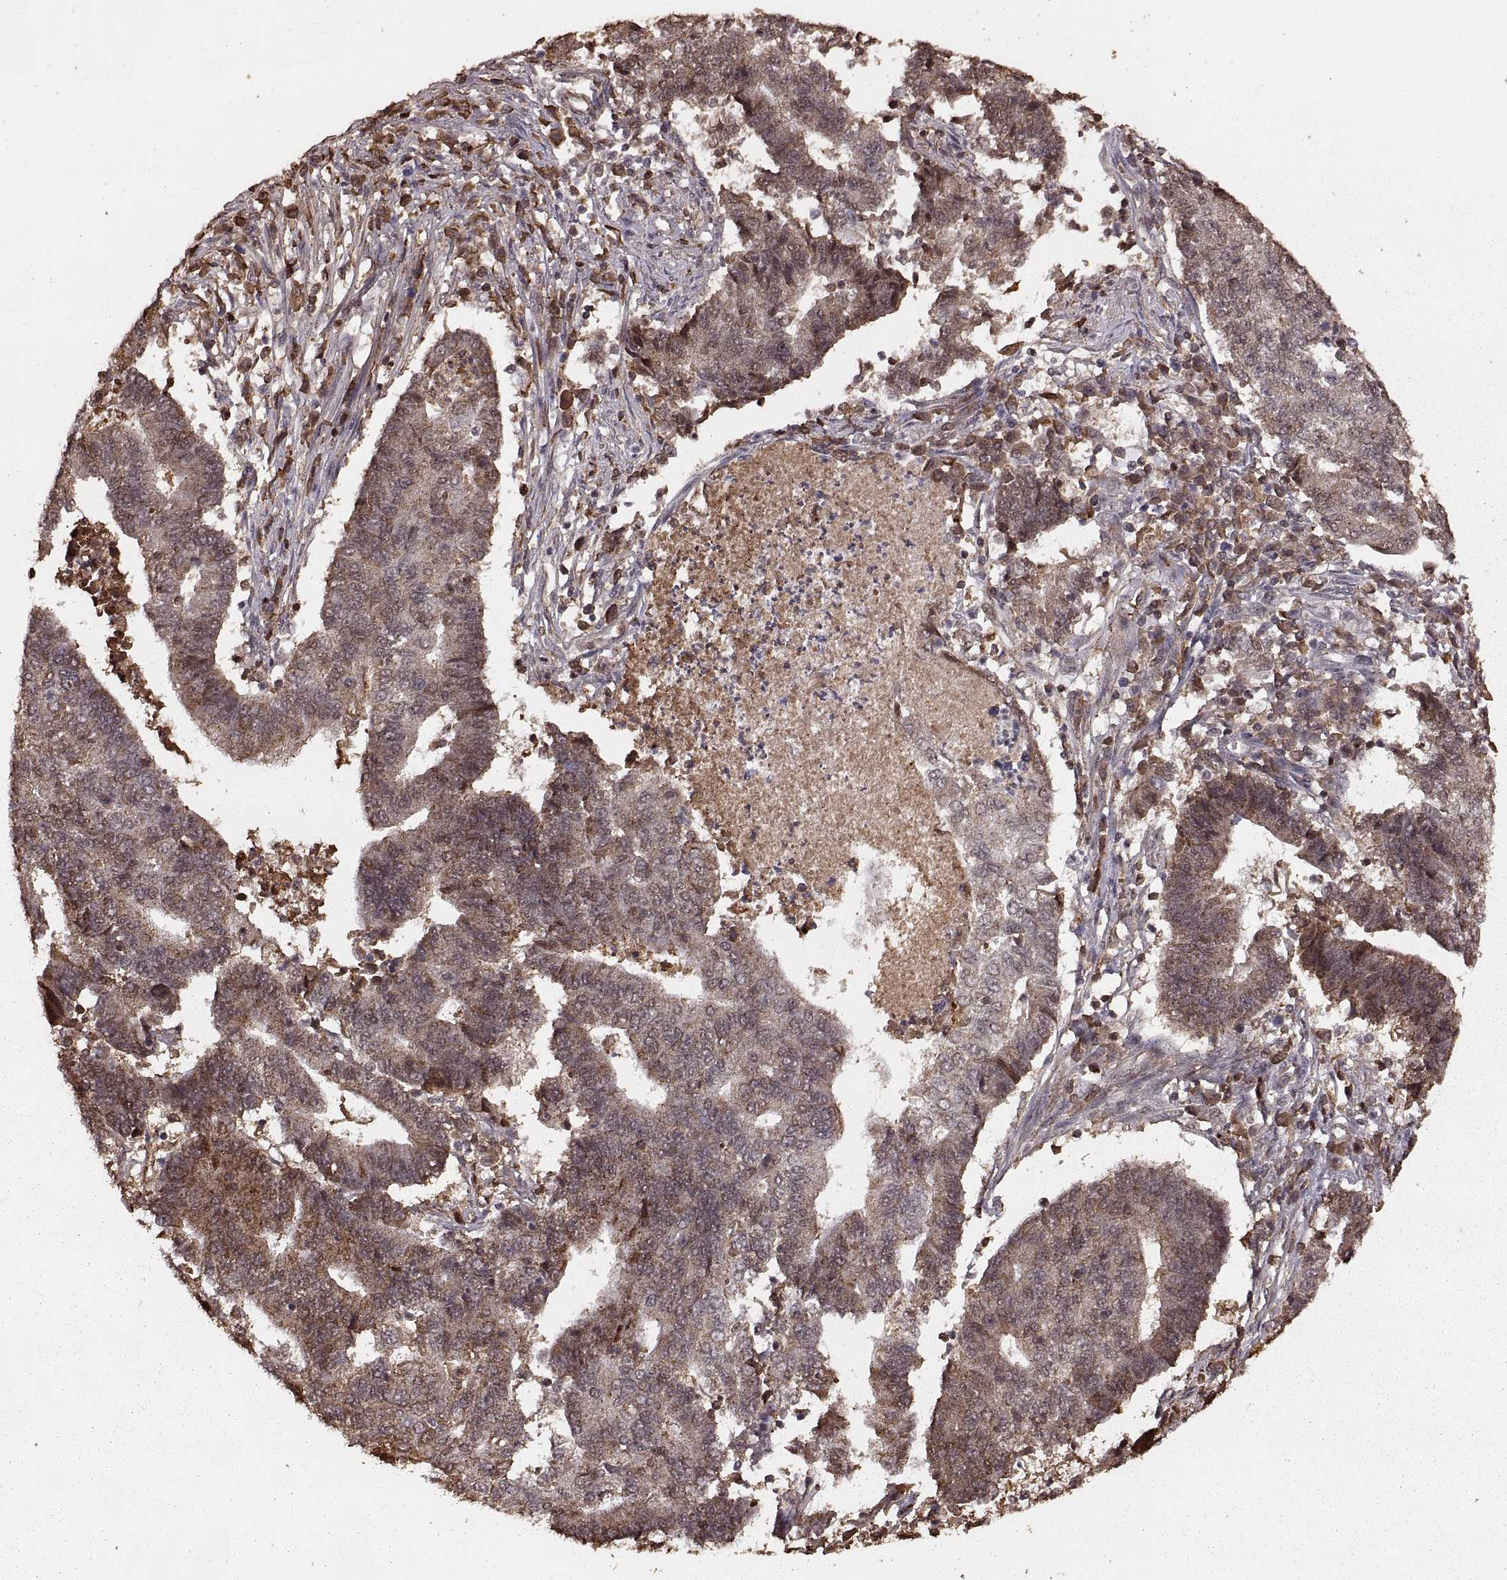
{"staining": {"intensity": "moderate", "quantity": "25%-75%", "location": "cytoplasmic/membranous"}, "tissue": "endometrial cancer", "cell_type": "Tumor cells", "image_type": "cancer", "snomed": [{"axis": "morphology", "description": "Adenocarcinoma, NOS"}, {"axis": "topography", "description": "Uterus"}, {"axis": "topography", "description": "Endometrium"}], "caption": "Immunohistochemistry of adenocarcinoma (endometrial) demonstrates medium levels of moderate cytoplasmic/membranous expression in about 25%-75% of tumor cells. (DAB = brown stain, brightfield microscopy at high magnification).", "gene": "RFT1", "patient": {"sex": "female", "age": 54}}